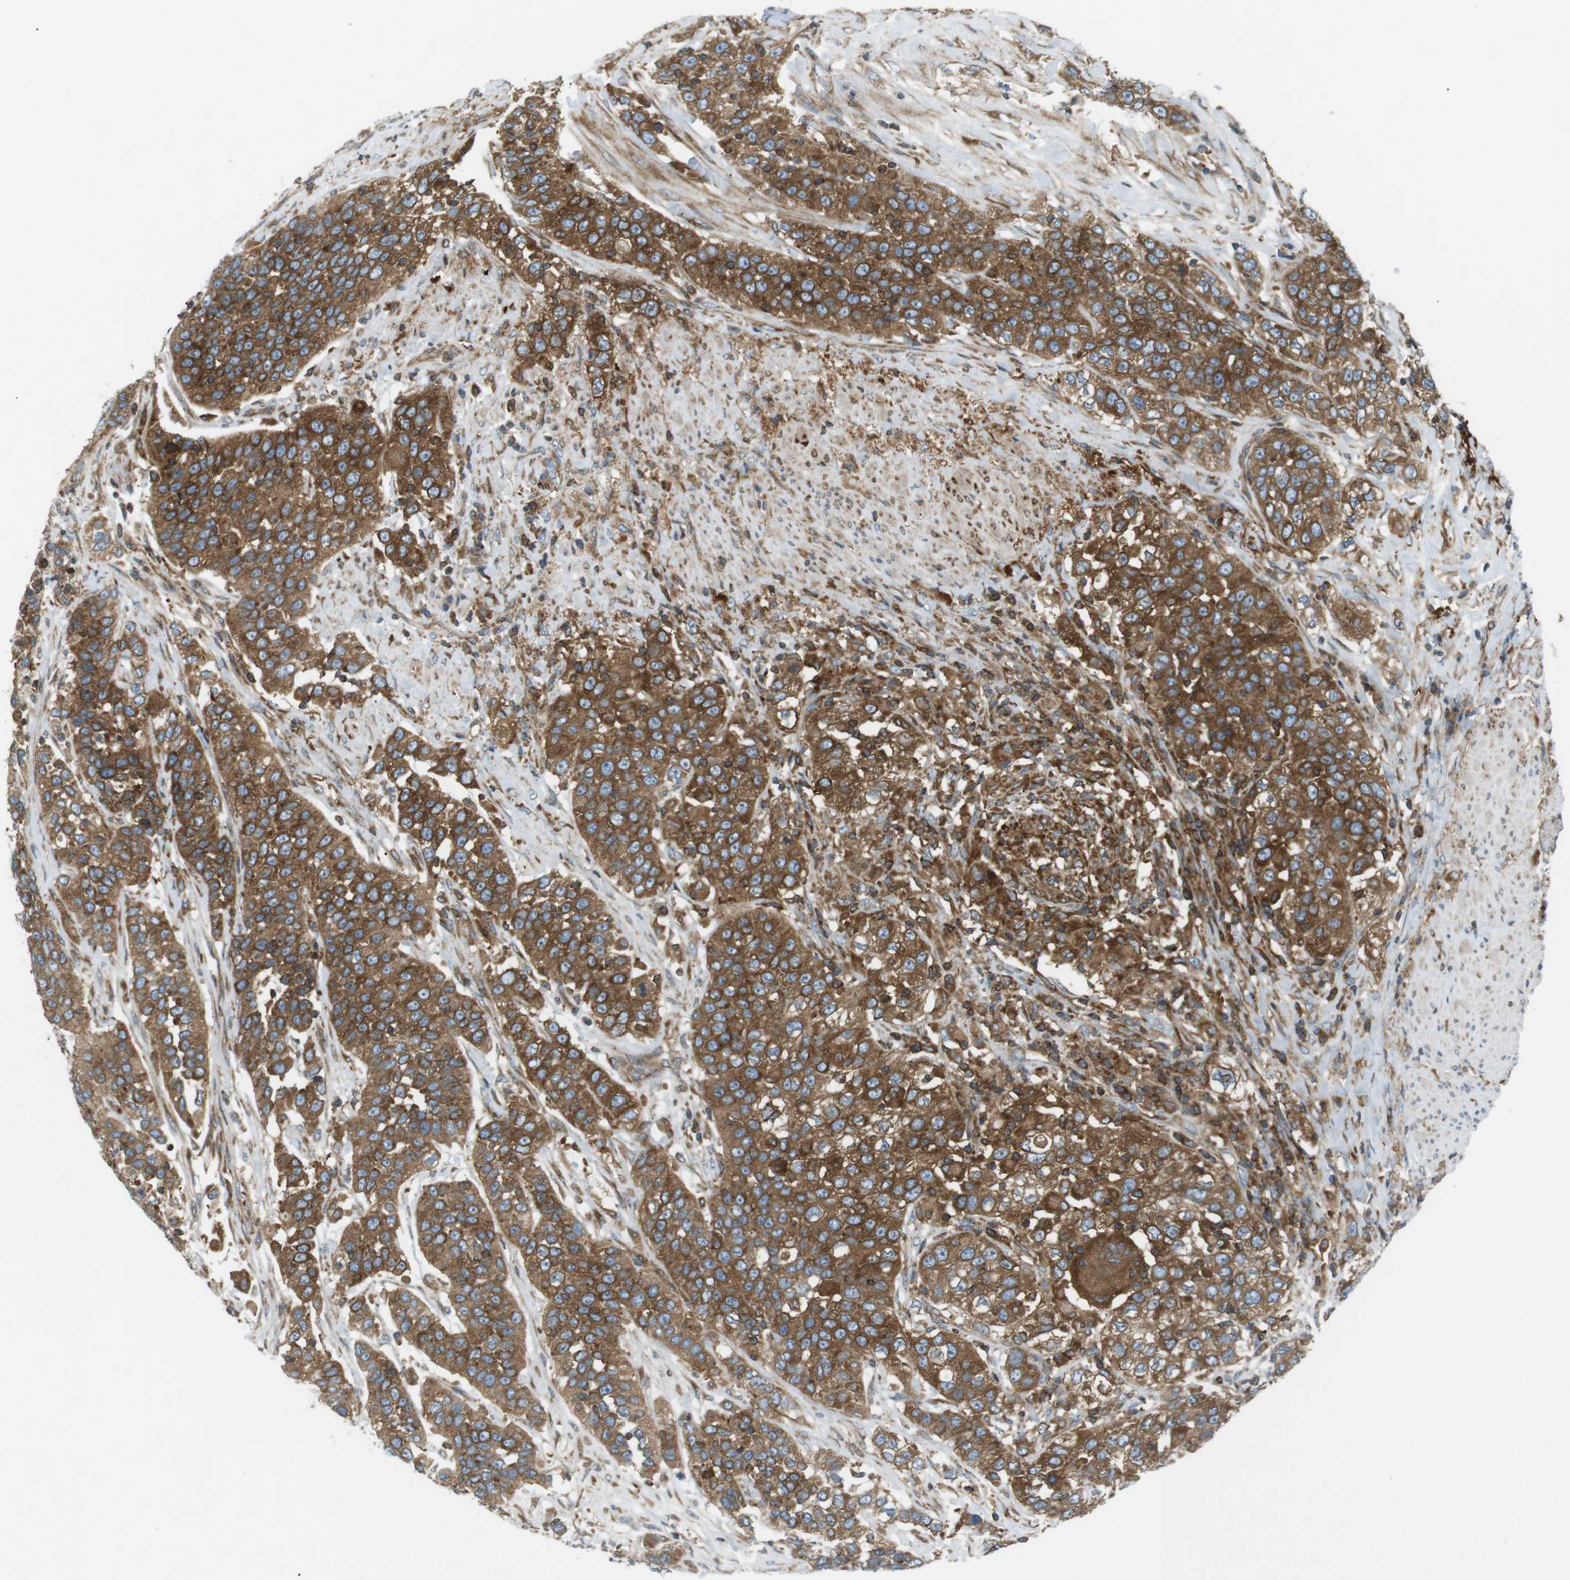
{"staining": {"intensity": "strong", "quantity": ">75%", "location": "cytoplasmic/membranous"}, "tissue": "urothelial cancer", "cell_type": "Tumor cells", "image_type": "cancer", "snomed": [{"axis": "morphology", "description": "Urothelial carcinoma, High grade"}, {"axis": "topography", "description": "Urinary bladder"}], "caption": "The histopathology image reveals immunohistochemical staining of urothelial cancer. There is strong cytoplasmic/membranous expression is seen in approximately >75% of tumor cells.", "gene": "FLII", "patient": {"sex": "female", "age": 80}}